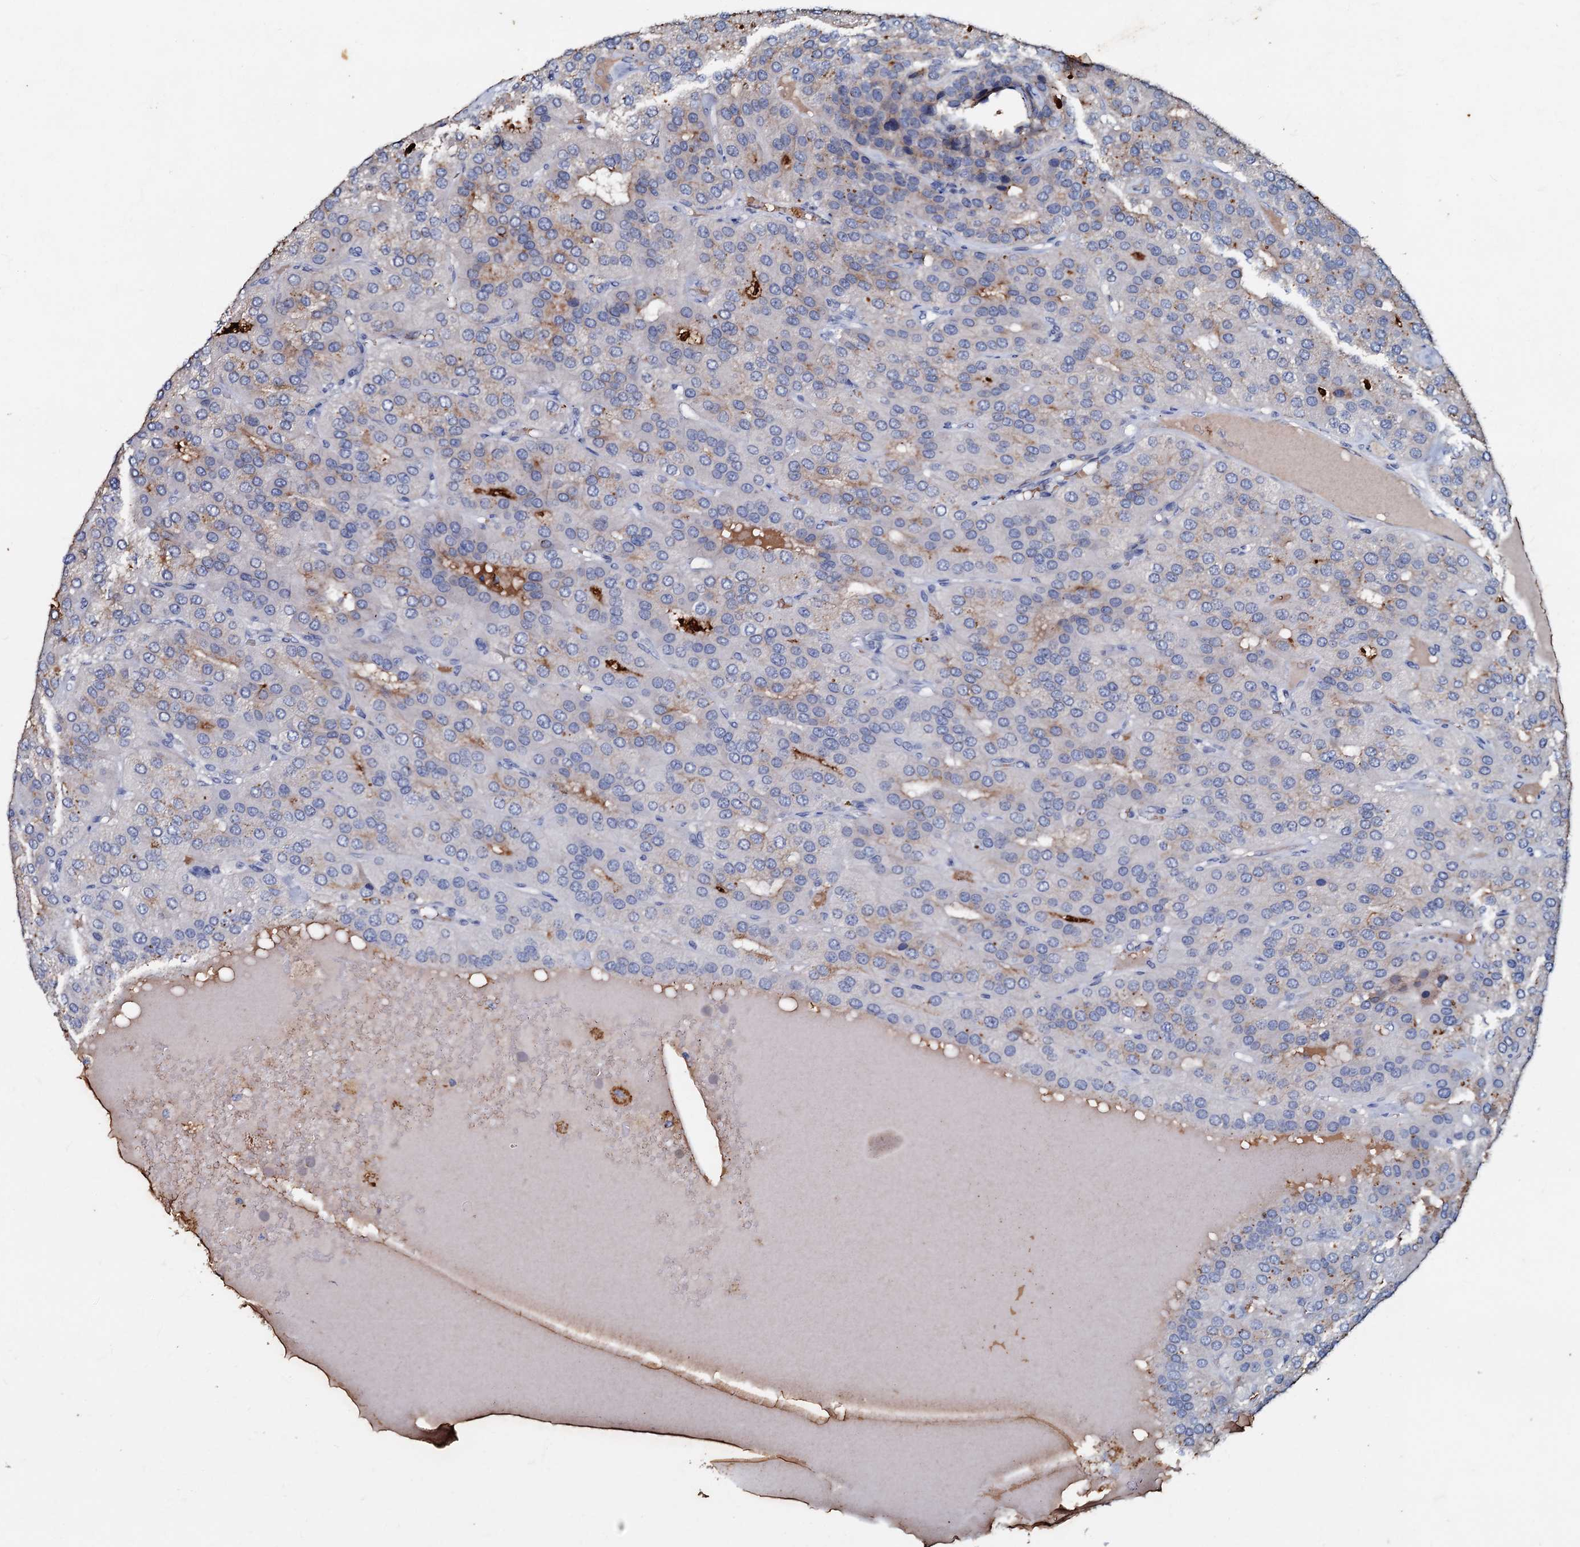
{"staining": {"intensity": "negative", "quantity": "none", "location": "none"}, "tissue": "parathyroid gland", "cell_type": "Glandular cells", "image_type": "normal", "snomed": [{"axis": "morphology", "description": "Normal tissue, NOS"}, {"axis": "morphology", "description": "Adenoma, NOS"}, {"axis": "topography", "description": "Parathyroid gland"}], "caption": "Immunohistochemical staining of benign parathyroid gland demonstrates no significant staining in glandular cells. The staining is performed using DAB (3,3'-diaminobenzidine) brown chromogen with nuclei counter-stained in using hematoxylin.", "gene": "MANSC4", "patient": {"sex": "female", "age": 86}}